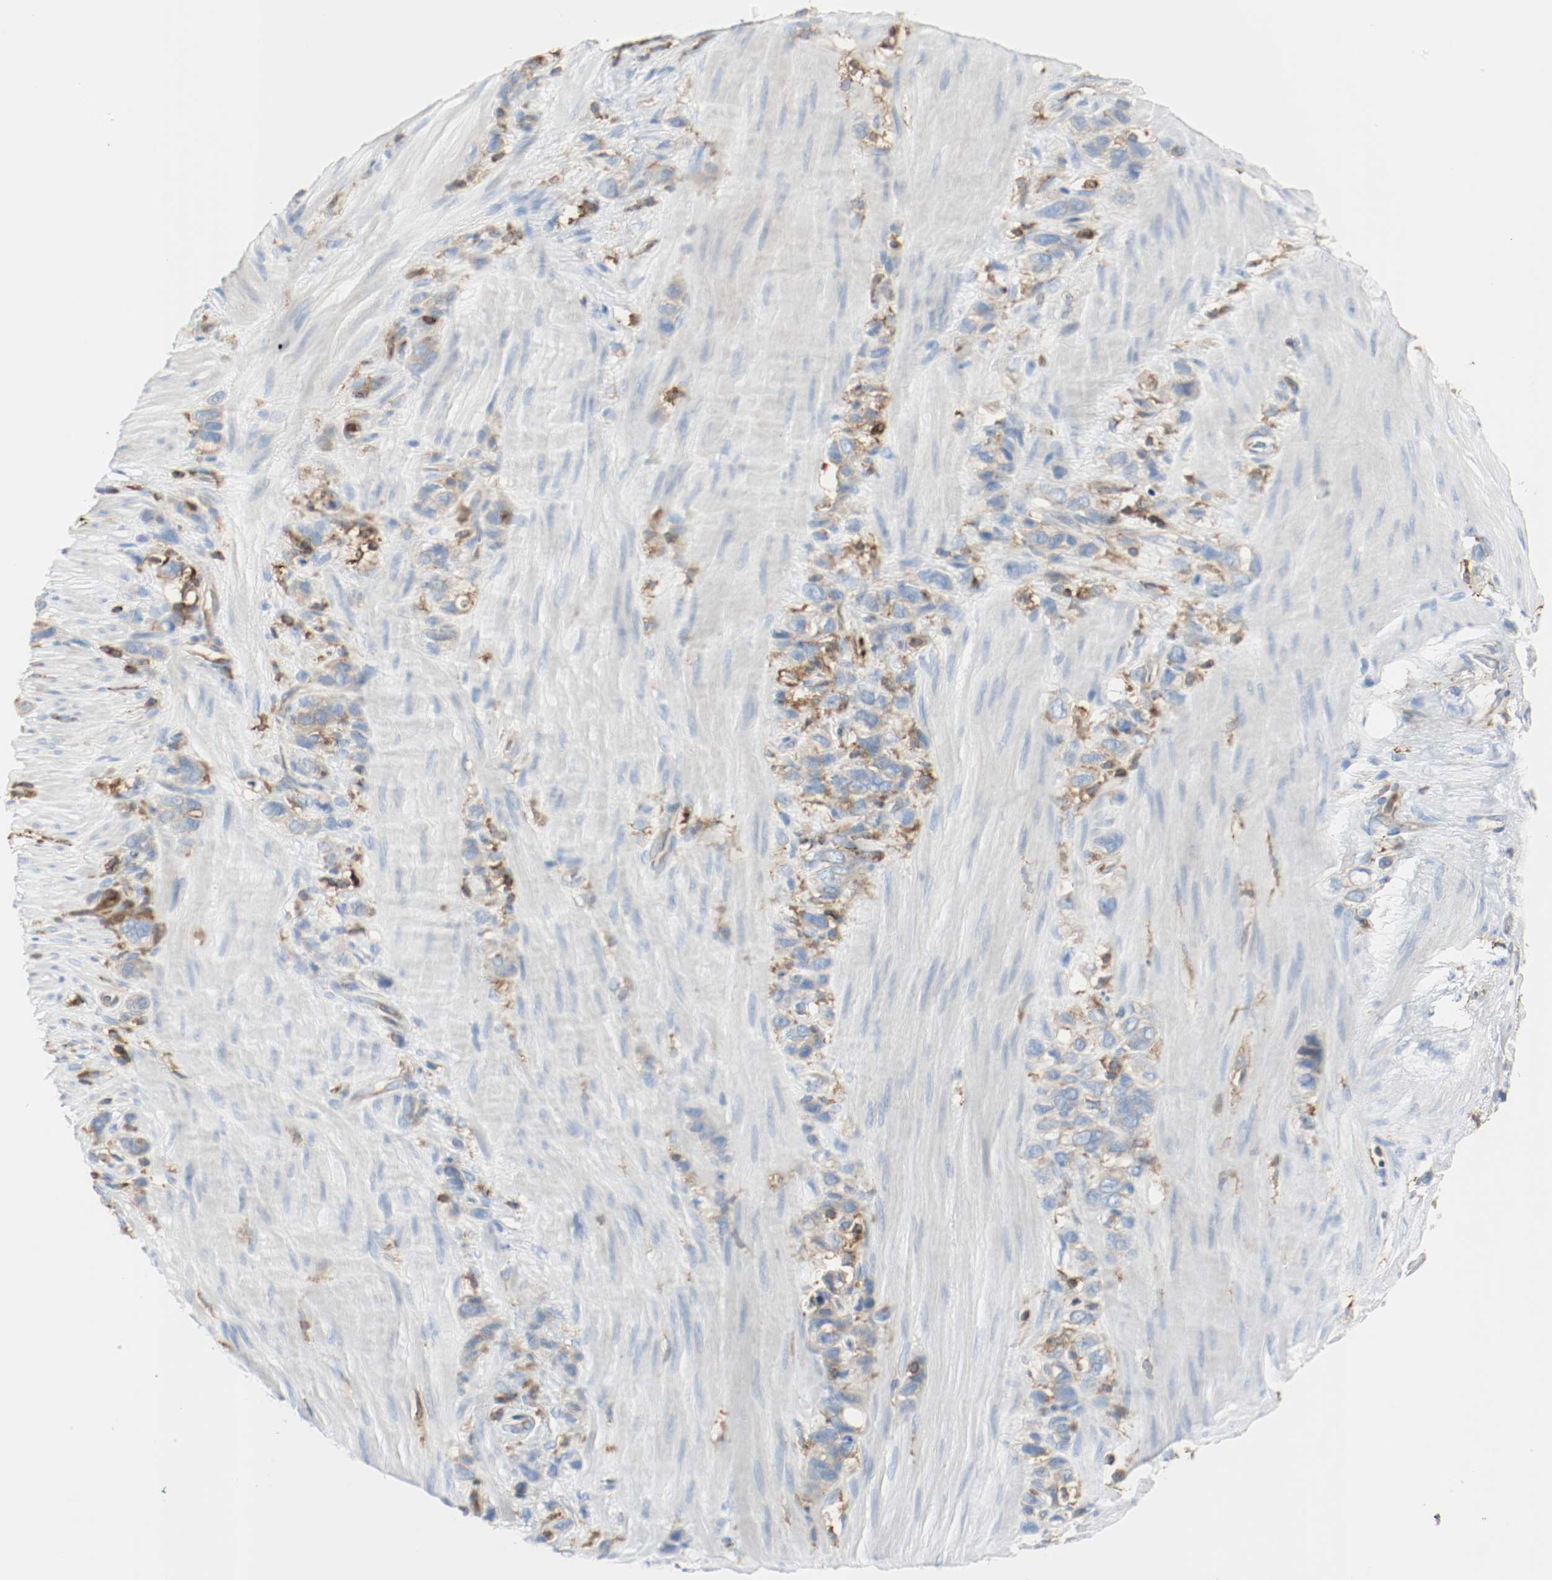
{"staining": {"intensity": "weak", "quantity": "25%-75%", "location": "cytoplasmic/membranous"}, "tissue": "stomach cancer", "cell_type": "Tumor cells", "image_type": "cancer", "snomed": [{"axis": "morphology", "description": "Normal tissue, NOS"}, {"axis": "morphology", "description": "Adenocarcinoma, NOS"}, {"axis": "morphology", "description": "Adenocarcinoma, High grade"}, {"axis": "topography", "description": "Stomach, upper"}, {"axis": "topography", "description": "Stomach"}], "caption": "A brown stain highlights weak cytoplasmic/membranous positivity of a protein in adenocarcinoma (stomach) tumor cells.", "gene": "ARPC1B", "patient": {"sex": "female", "age": 65}}